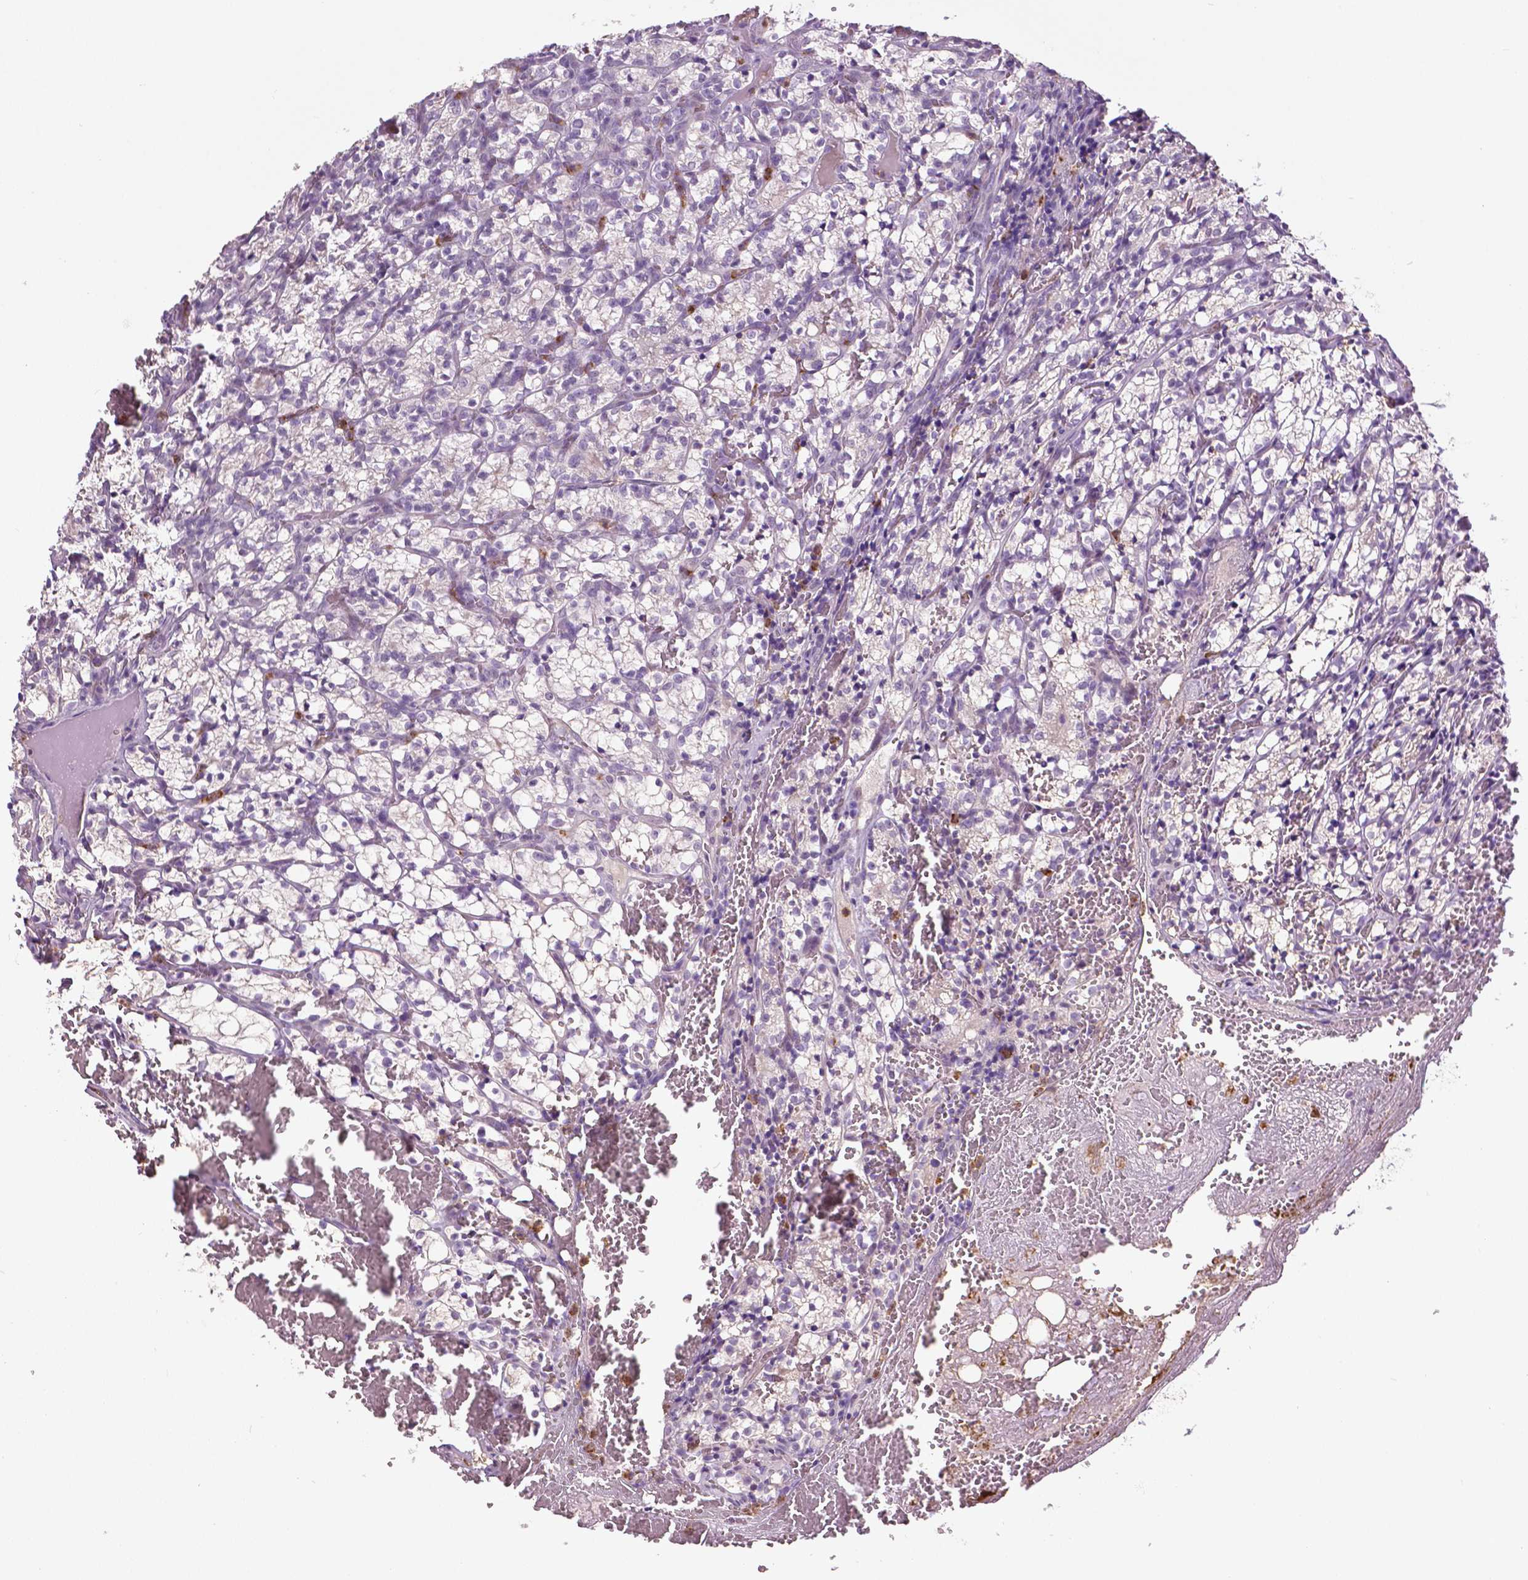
{"staining": {"intensity": "negative", "quantity": "none", "location": "none"}, "tissue": "renal cancer", "cell_type": "Tumor cells", "image_type": "cancer", "snomed": [{"axis": "morphology", "description": "Adenocarcinoma, NOS"}, {"axis": "topography", "description": "Kidney"}], "caption": "Tumor cells are negative for brown protein staining in renal cancer.", "gene": "PTPN5", "patient": {"sex": "female", "age": 69}}